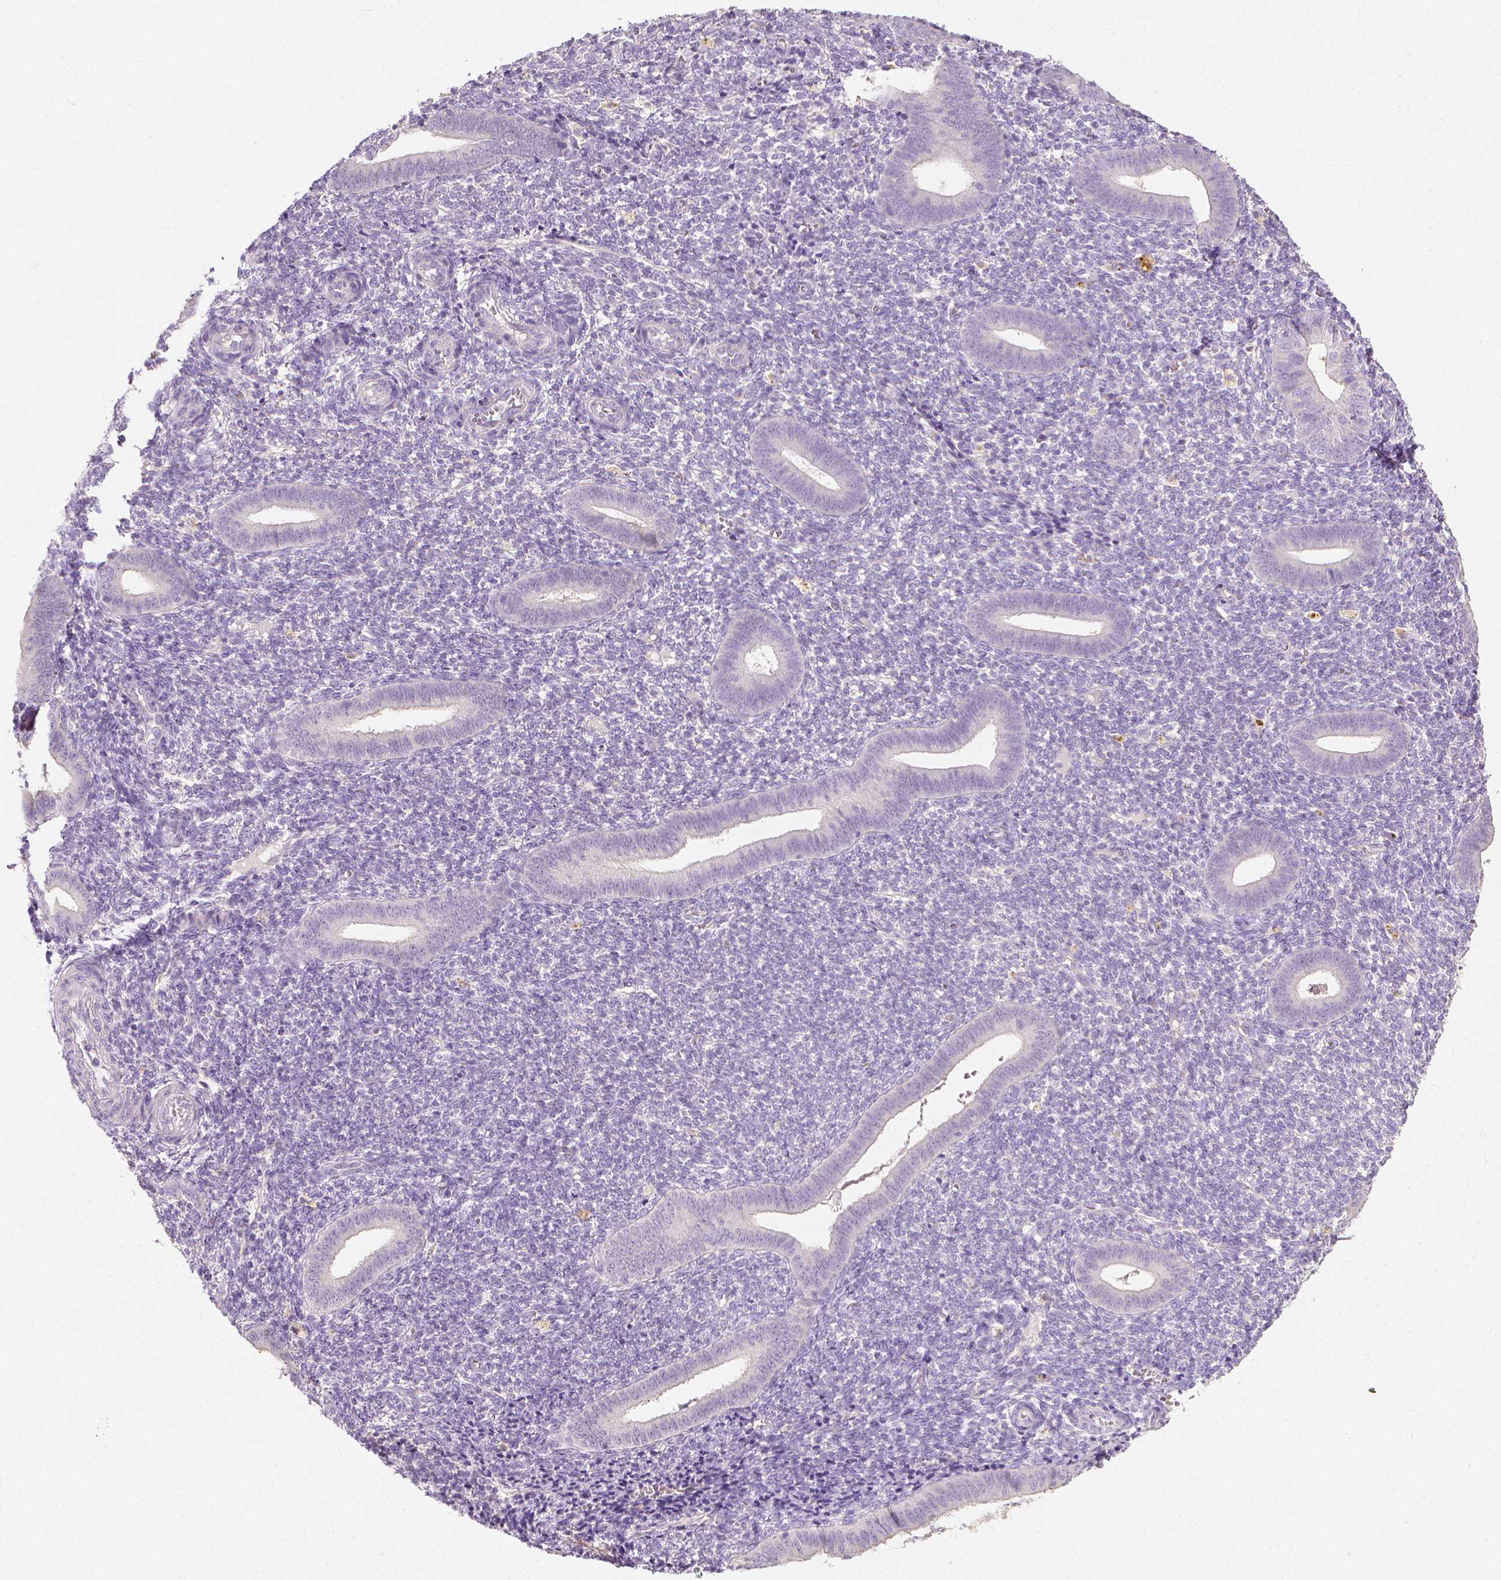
{"staining": {"intensity": "negative", "quantity": "none", "location": "none"}, "tissue": "endometrium", "cell_type": "Cells in endometrial stroma", "image_type": "normal", "snomed": [{"axis": "morphology", "description": "Normal tissue, NOS"}, {"axis": "topography", "description": "Endometrium"}], "caption": "DAB (3,3'-diaminobenzidine) immunohistochemical staining of unremarkable endometrium displays no significant staining in cells in endometrial stroma. (DAB (3,3'-diaminobenzidine) immunohistochemistry (IHC) visualized using brightfield microscopy, high magnification).", "gene": "DHCR24", "patient": {"sex": "female", "age": 25}}